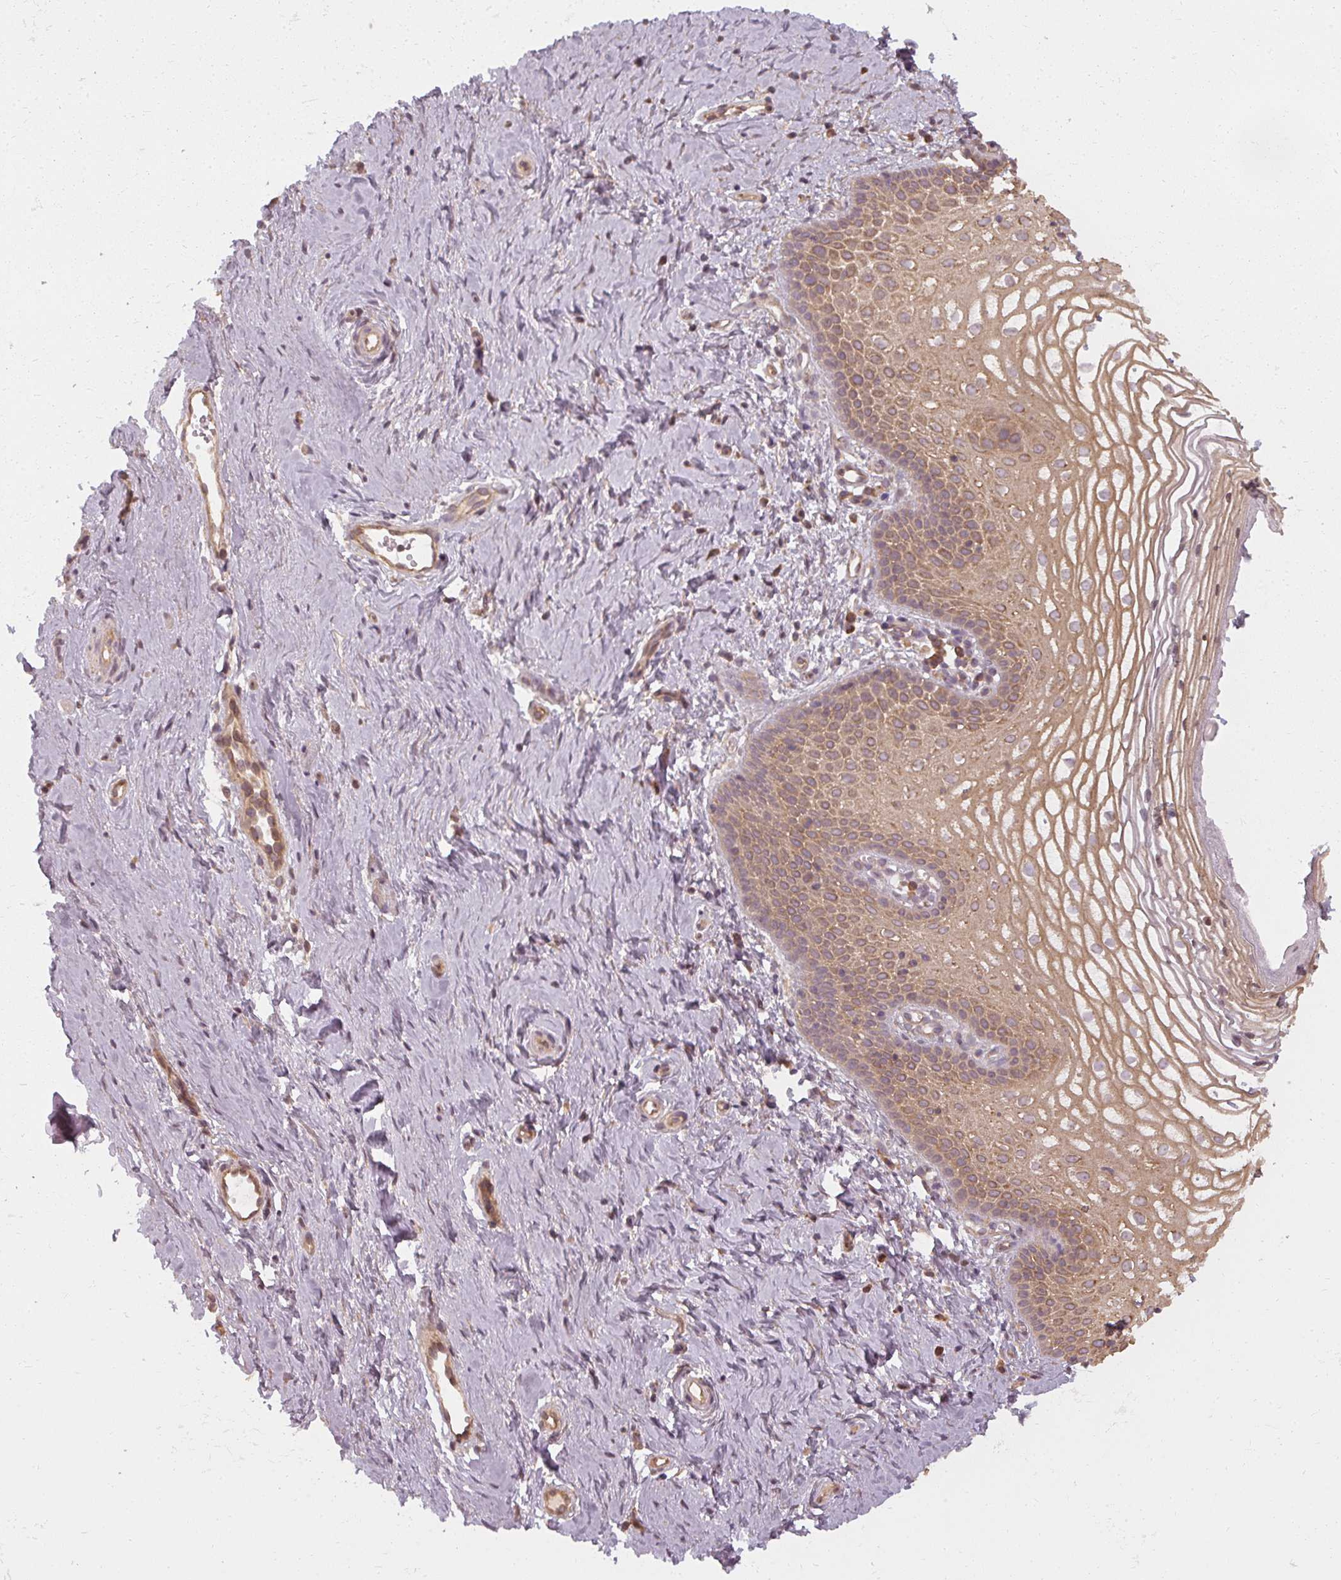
{"staining": {"intensity": "moderate", "quantity": ">75%", "location": "cytoplasmic/membranous"}, "tissue": "vagina", "cell_type": "Squamous epithelial cells", "image_type": "normal", "snomed": [{"axis": "morphology", "description": "Normal tissue, NOS"}, {"axis": "topography", "description": "Vagina"}], "caption": "IHC staining of unremarkable vagina, which demonstrates medium levels of moderate cytoplasmic/membranous staining in about >75% of squamous epithelial cells indicating moderate cytoplasmic/membranous protein expression. The staining was performed using DAB (3,3'-diaminobenzidine) (brown) for protein detection and nuclei were counterstained in hematoxylin (blue).", "gene": "RPL24", "patient": {"sex": "female", "age": 56}}